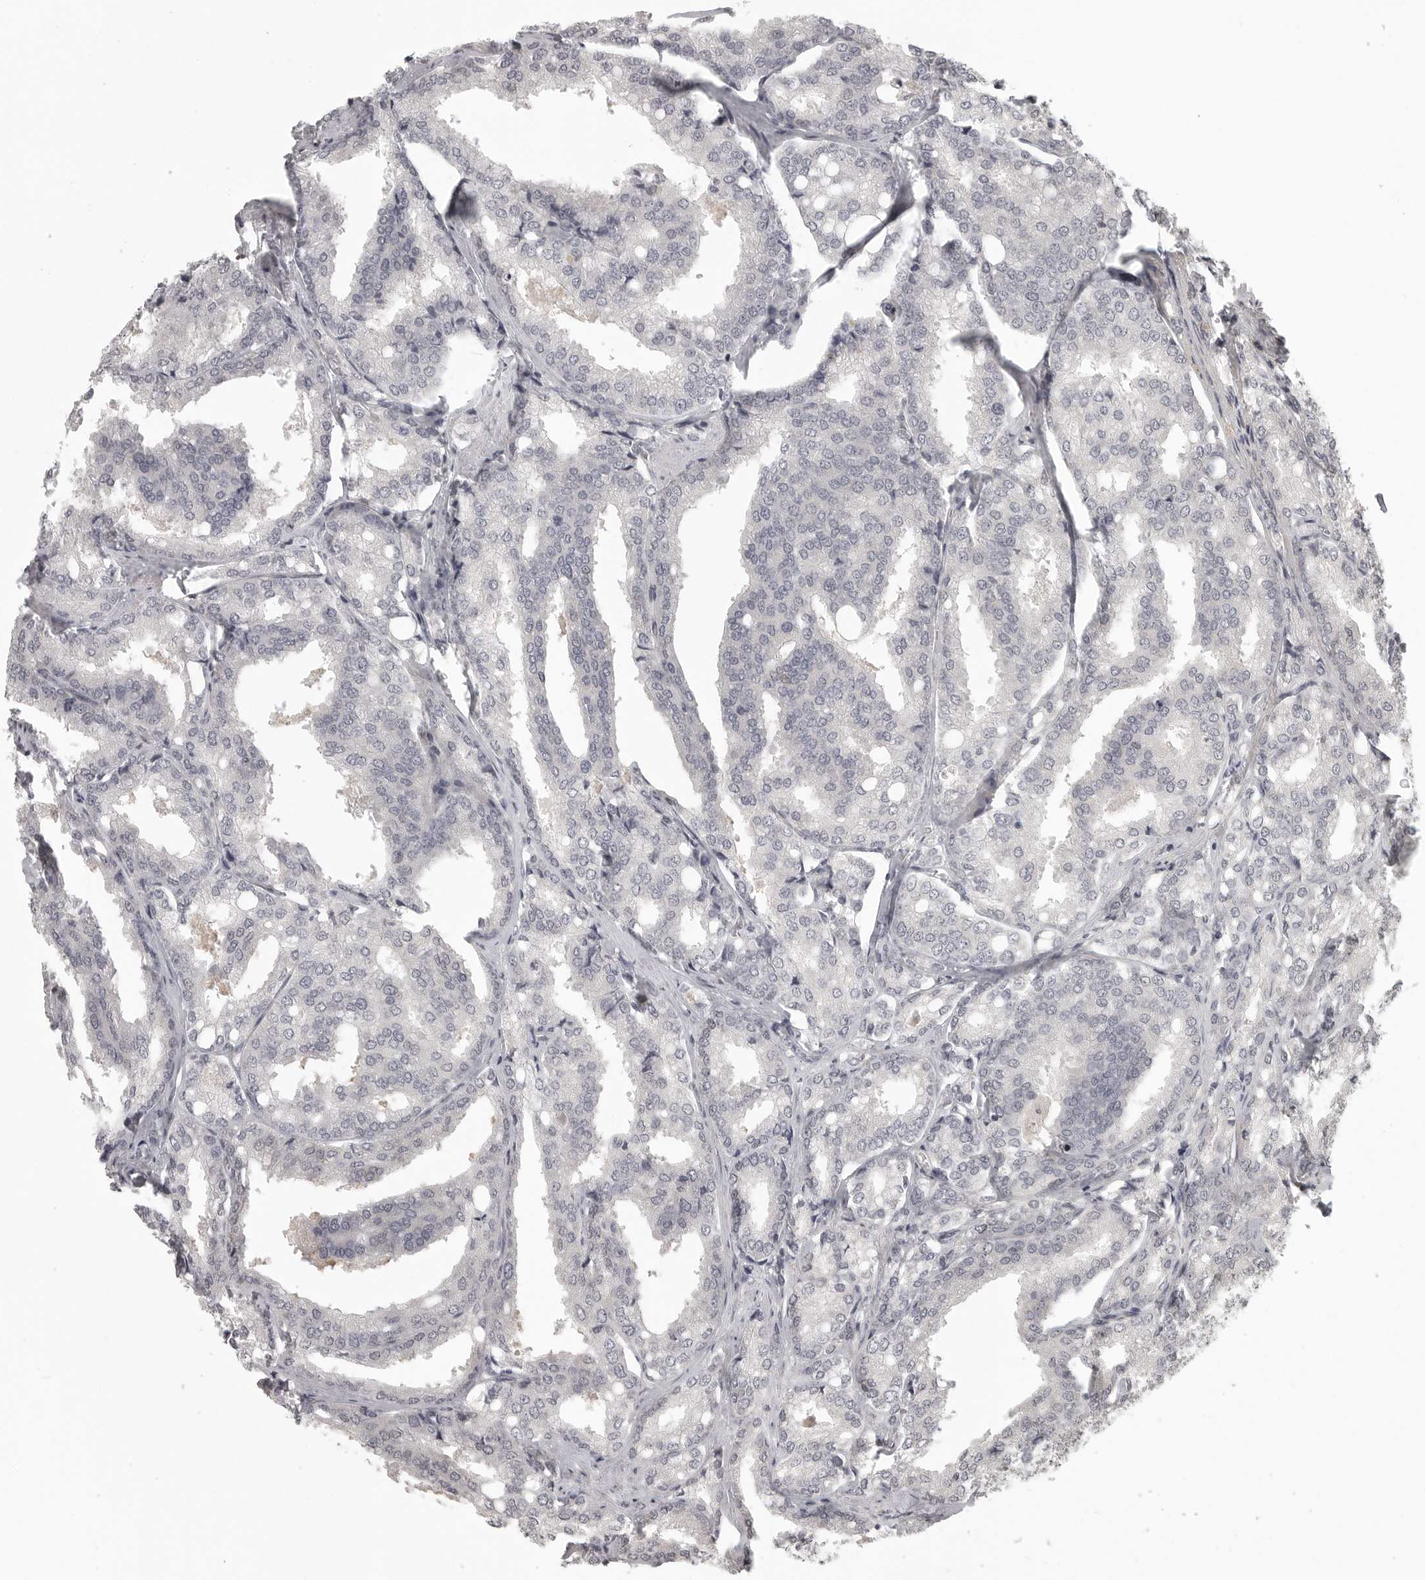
{"staining": {"intensity": "negative", "quantity": "none", "location": "none"}, "tissue": "prostate cancer", "cell_type": "Tumor cells", "image_type": "cancer", "snomed": [{"axis": "morphology", "description": "Adenocarcinoma, High grade"}, {"axis": "topography", "description": "Prostate"}], "caption": "High power microscopy image of an immunohistochemistry image of prostate cancer (high-grade adenocarcinoma), revealing no significant expression in tumor cells.", "gene": "UROD", "patient": {"sex": "male", "age": 50}}